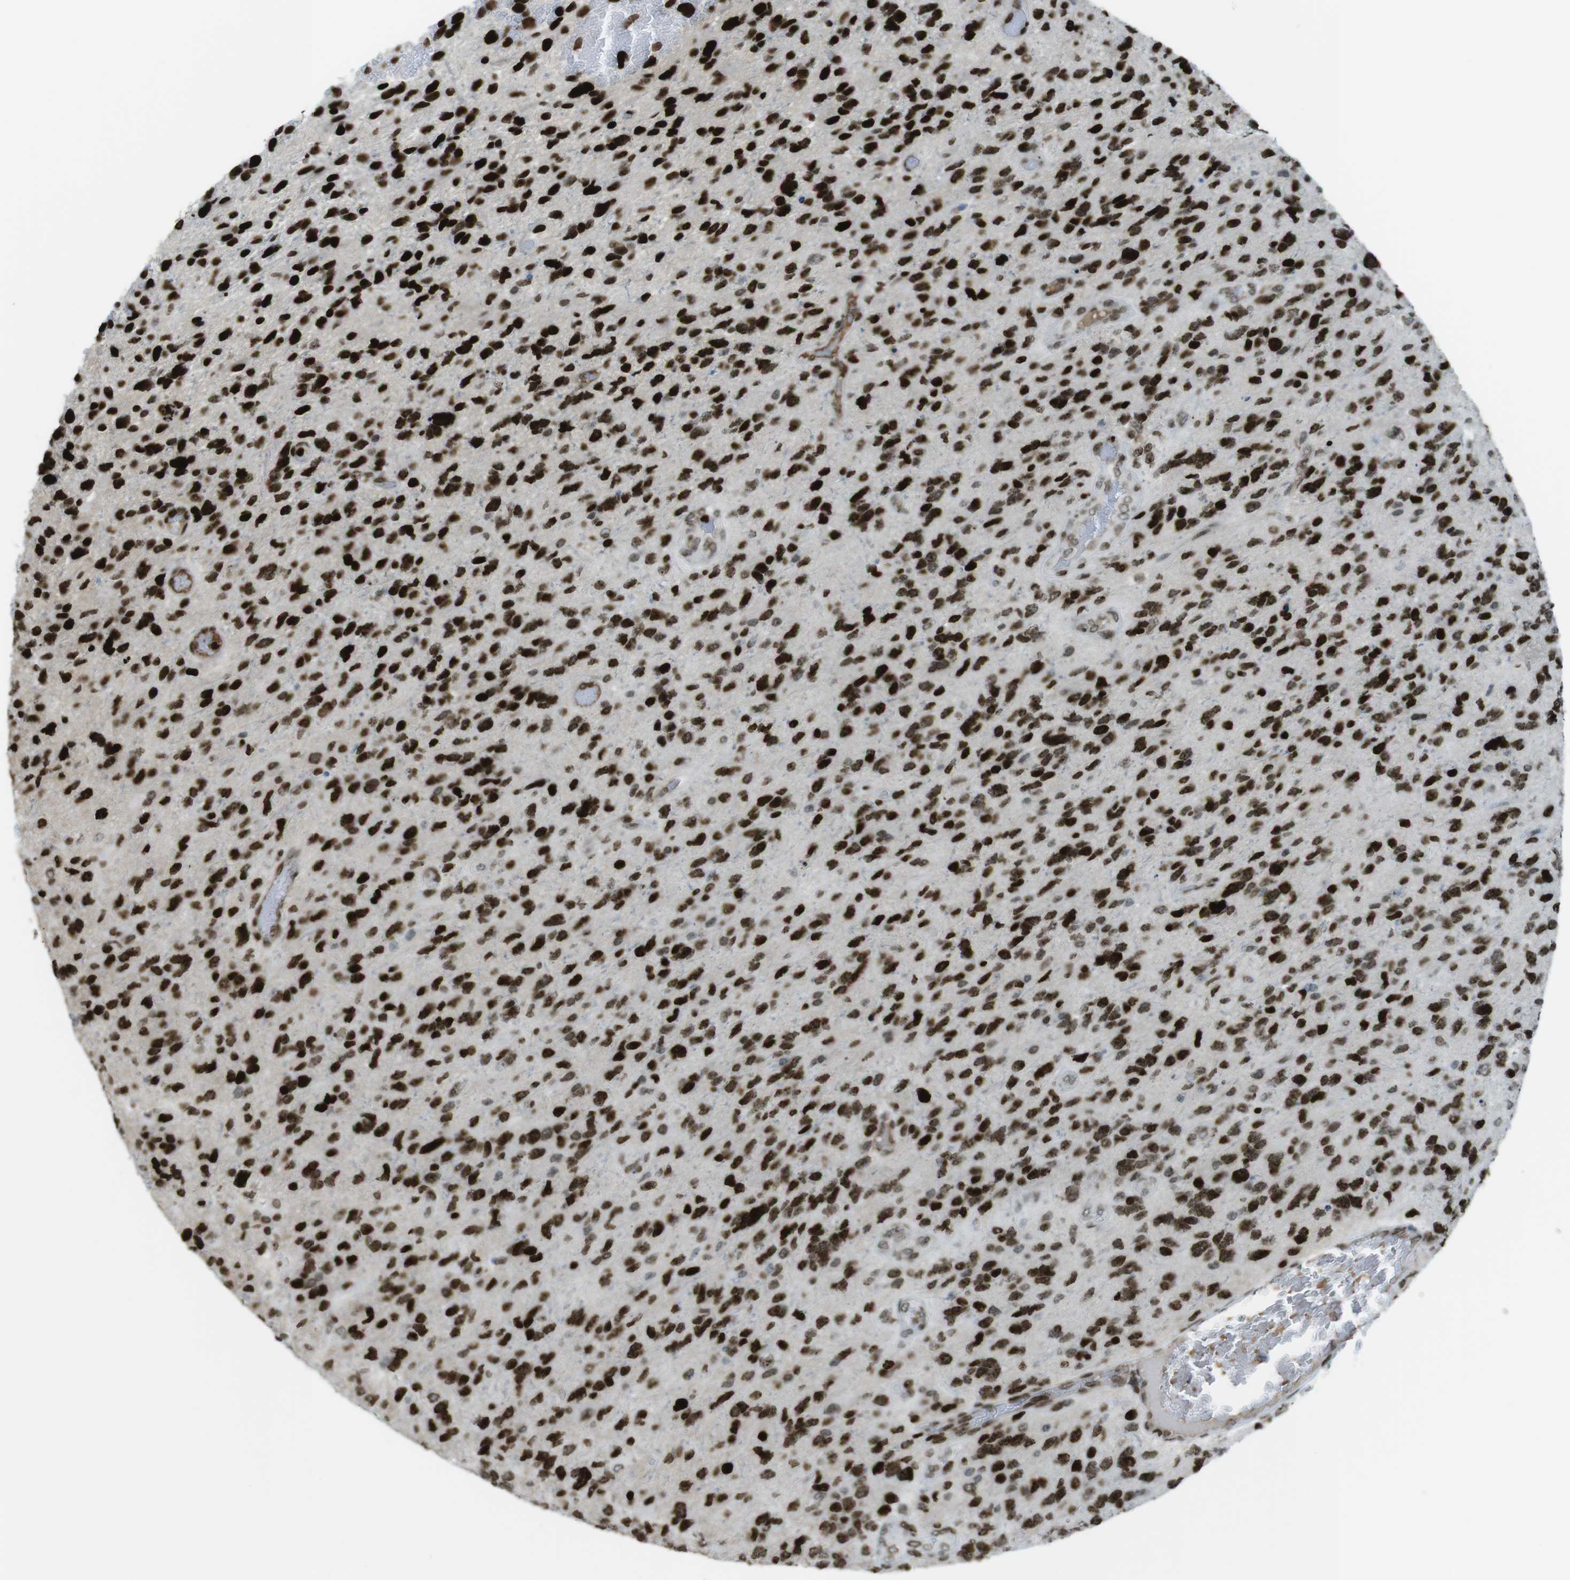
{"staining": {"intensity": "strong", "quantity": ">75%", "location": "nuclear"}, "tissue": "glioma", "cell_type": "Tumor cells", "image_type": "cancer", "snomed": [{"axis": "morphology", "description": "Glioma, malignant, High grade"}, {"axis": "topography", "description": "Brain"}], "caption": "This image exhibits high-grade glioma (malignant) stained with immunohistochemistry to label a protein in brown. The nuclear of tumor cells show strong positivity for the protein. Nuclei are counter-stained blue.", "gene": "H2AC8", "patient": {"sex": "female", "age": 58}}